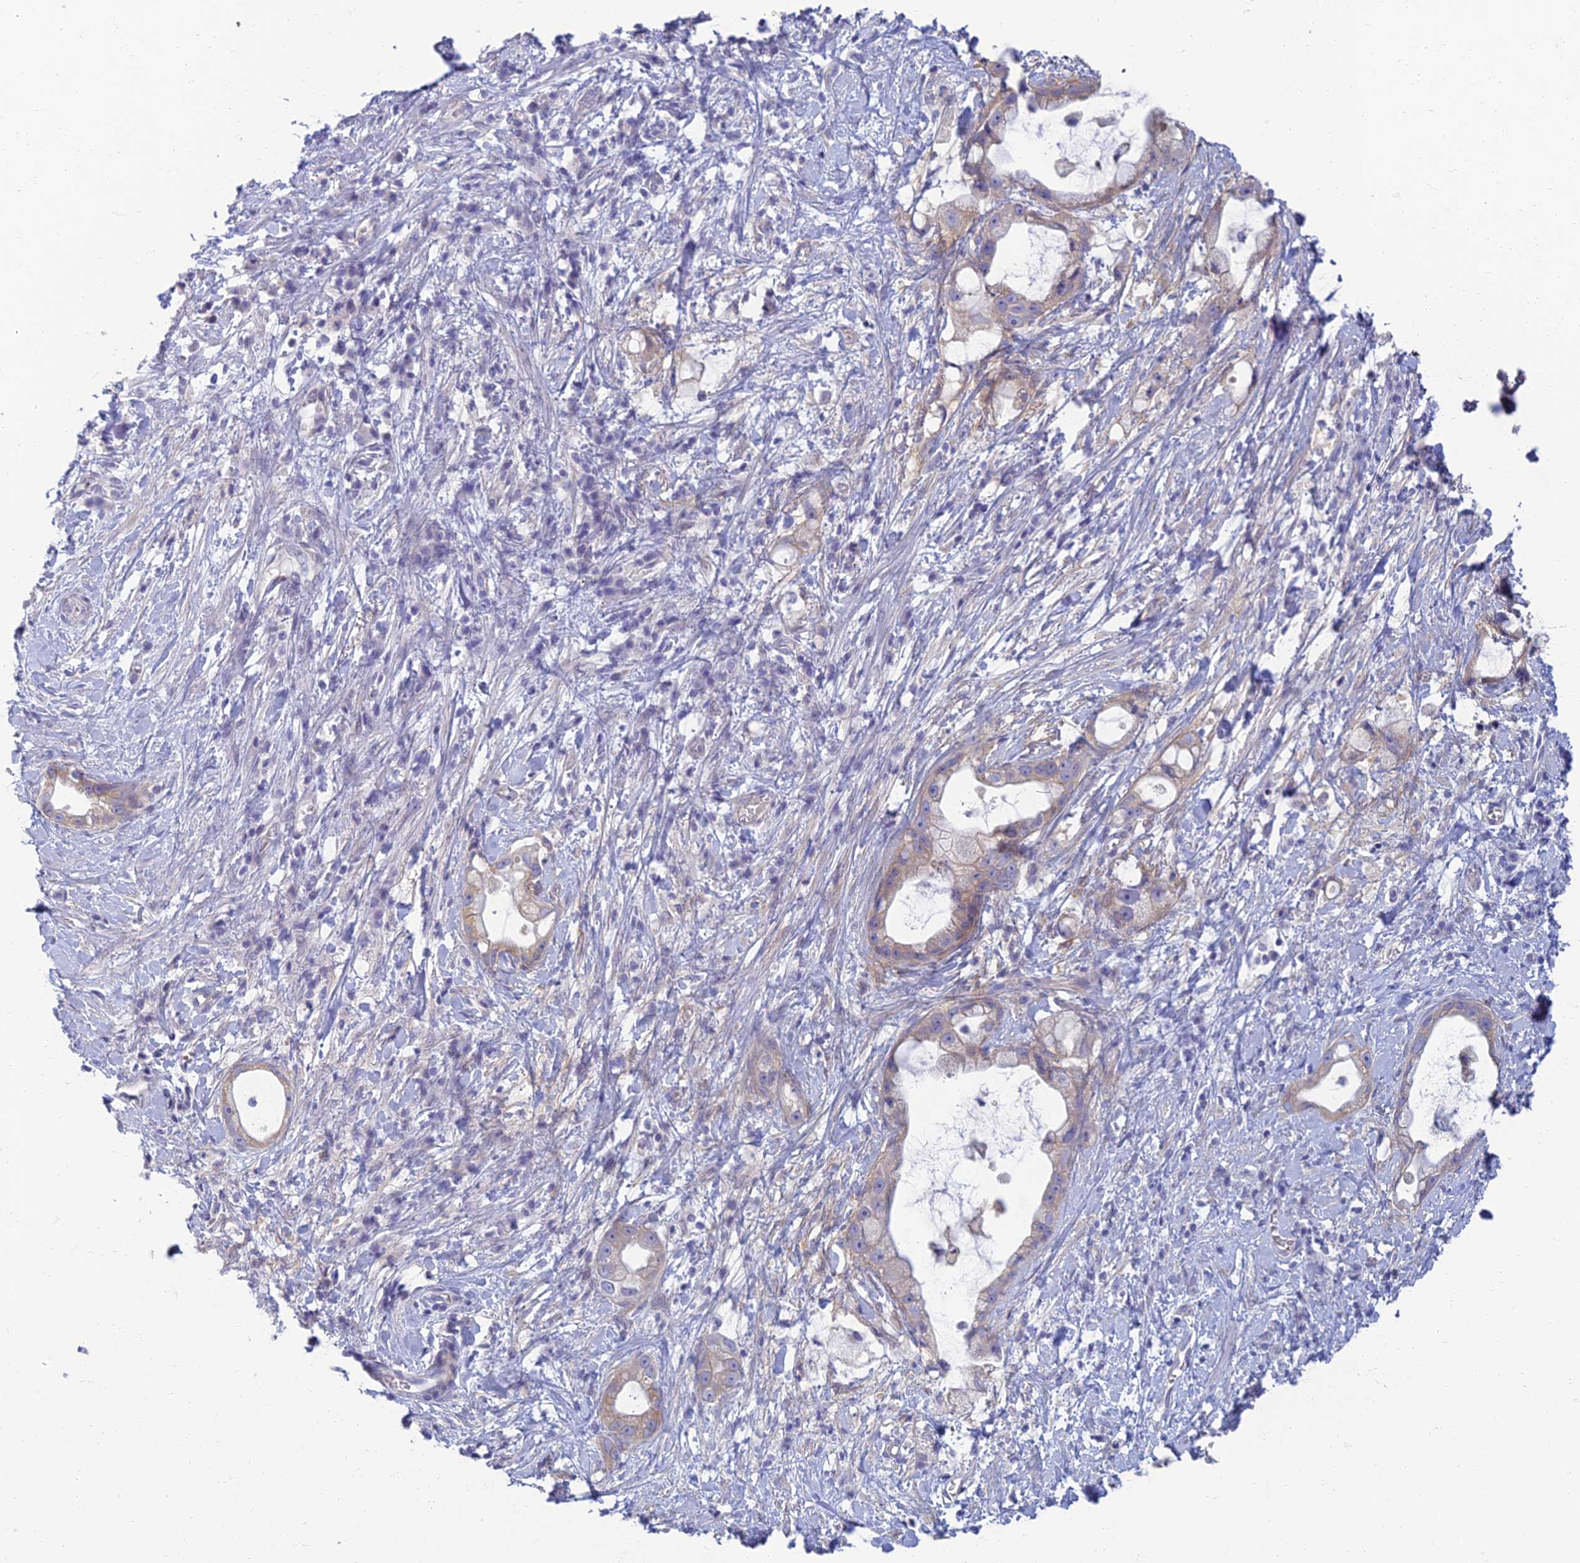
{"staining": {"intensity": "weak", "quantity": "25%-75%", "location": "cytoplasmic/membranous"}, "tissue": "stomach cancer", "cell_type": "Tumor cells", "image_type": "cancer", "snomed": [{"axis": "morphology", "description": "Adenocarcinoma, NOS"}, {"axis": "topography", "description": "Stomach"}], "caption": "Immunohistochemical staining of human adenocarcinoma (stomach) displays low levels of weak cytoplasmic/membranous positivity in approximately 25%-75% of tumor cells.", "gene": "NEURL1", "patient": {"sex": "male", "age": 55}}